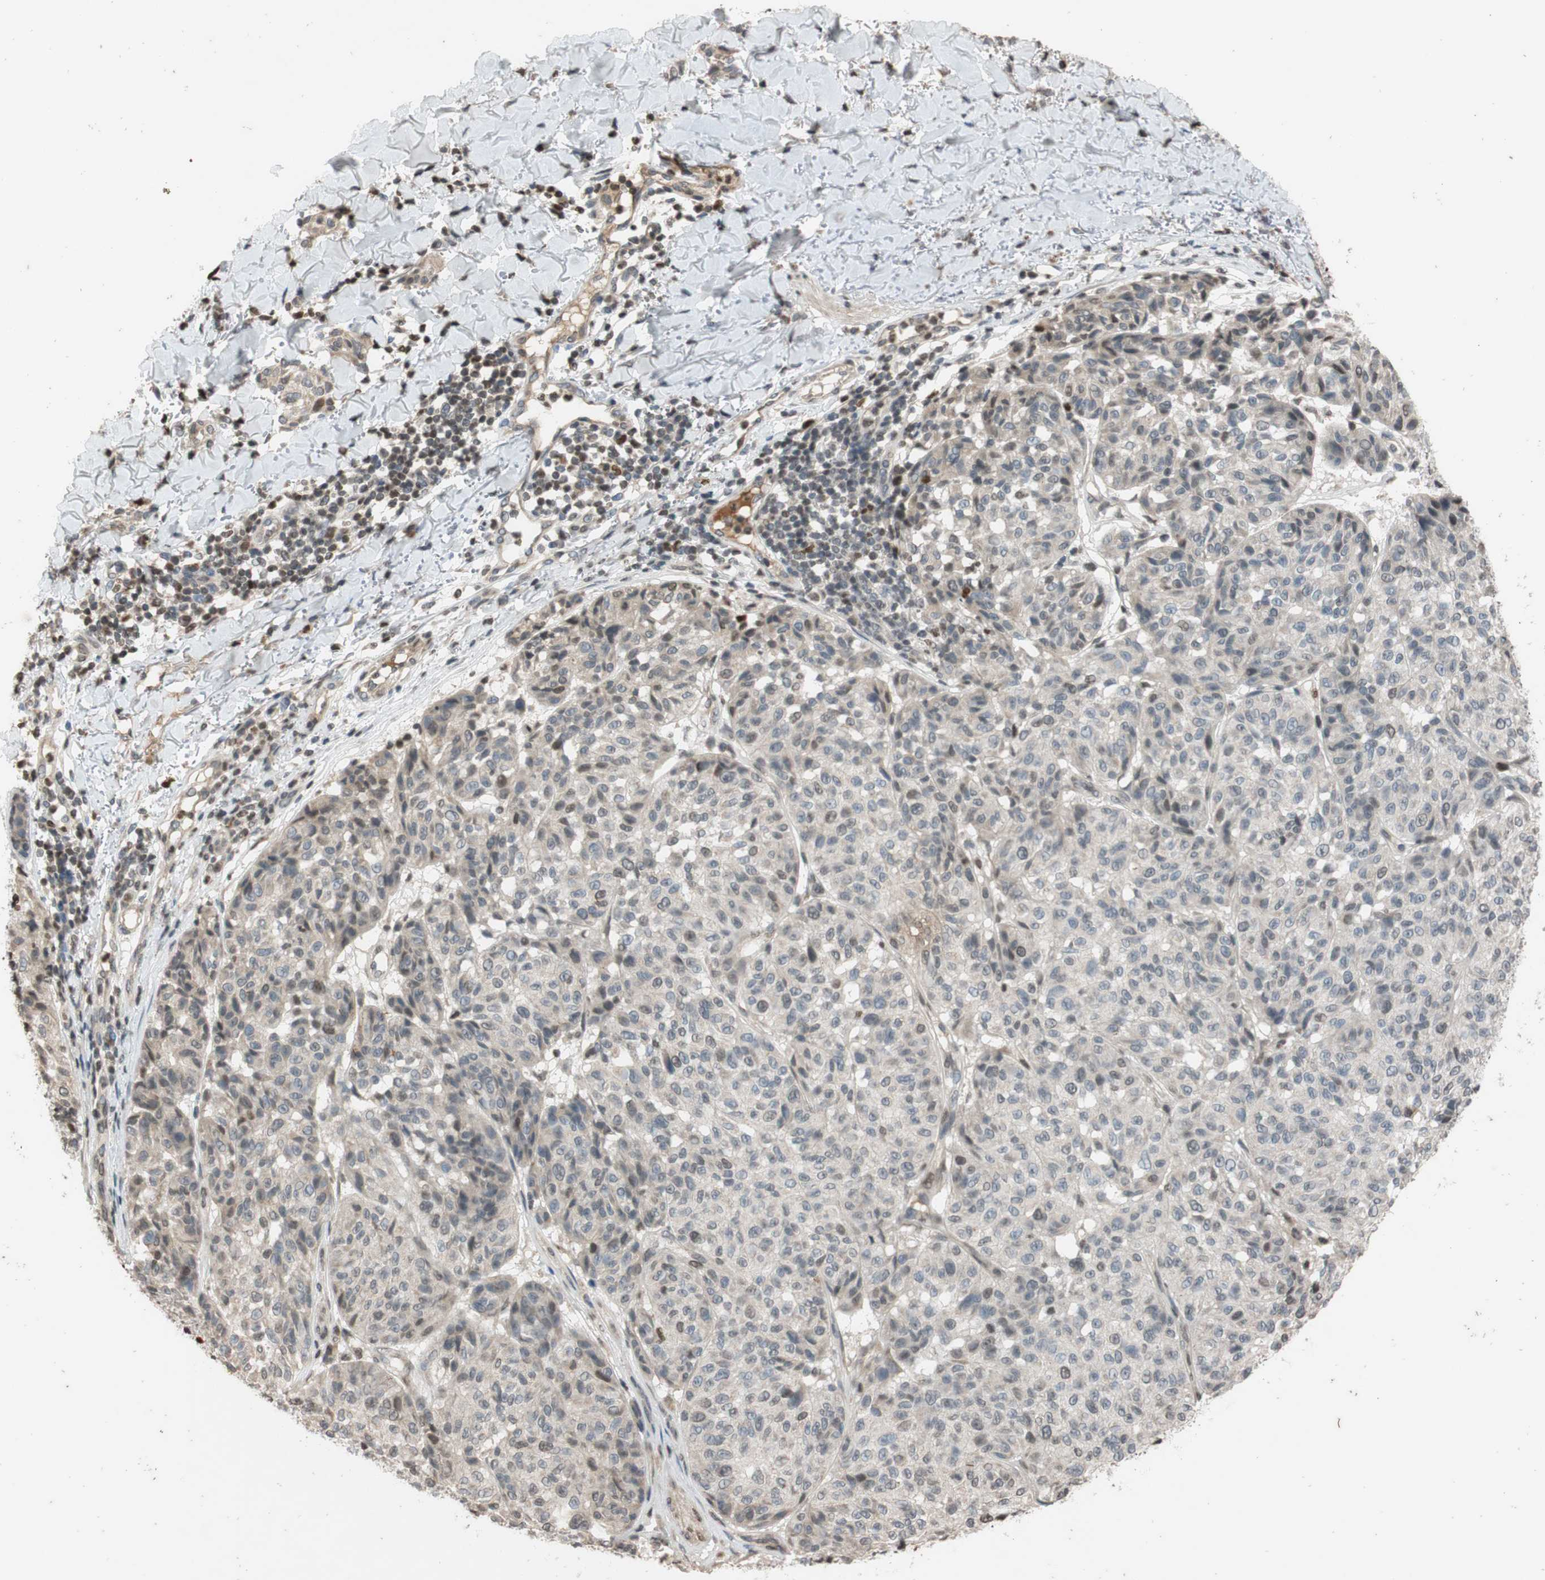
{"staining": {"intensity": "weak", "quantity": "<25%", "location": "cytoplasmic/membranous,nuclear"}, "tissue": "melanoma", "cell_type": "Tumor cells", "image_type": "cancer", "snomed": [{"axis": "morphology", "description": "Malignant melanoma, NOS"}, {"axis": "topography", "description": "Skin"}], "caption": "Melanoma was stained to show a protein in brown. There is no significant positivity in tumor cells. Nuclei are stained in blue.", "gene": "MCM6", "patient": {"sex": "female", "age": 46}}